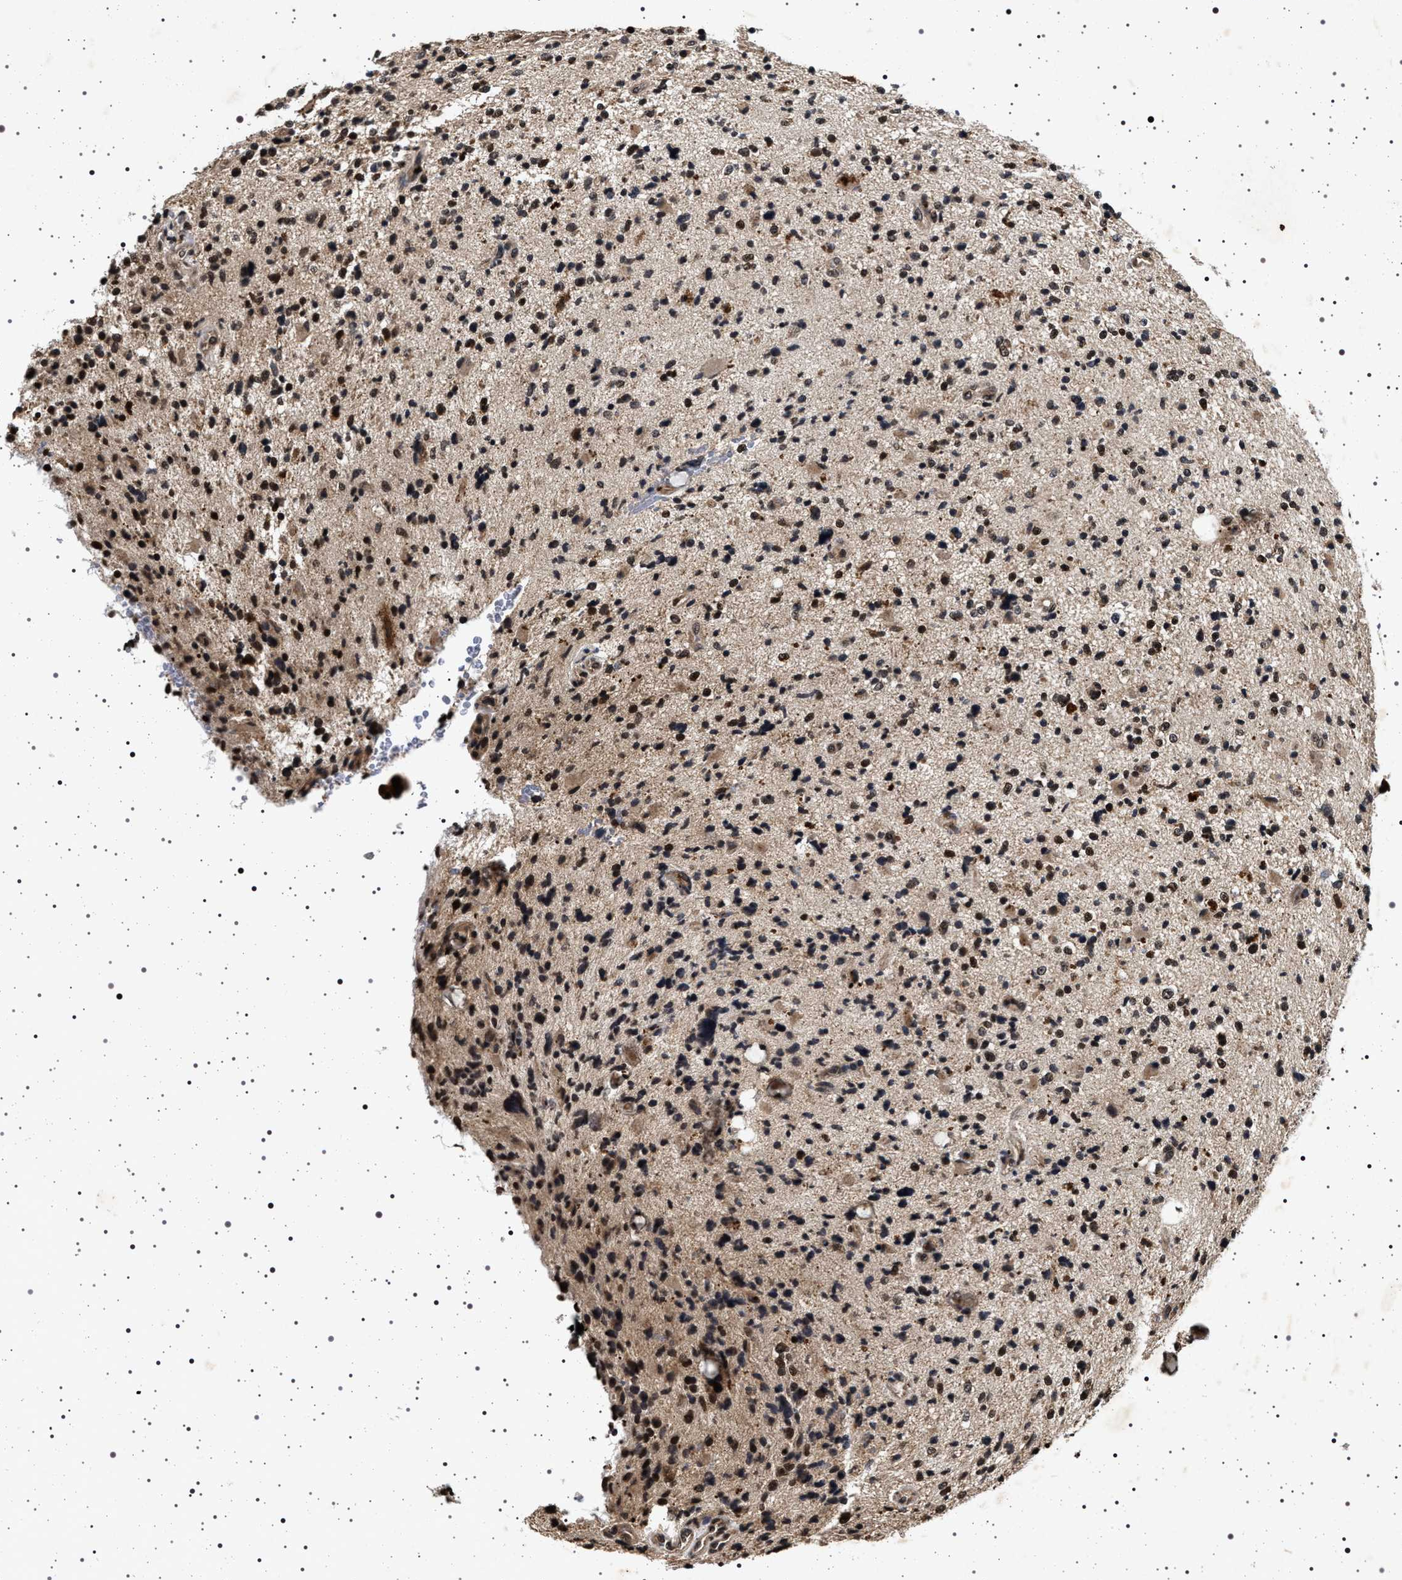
{"staining": {"intensity": "moderate", "quantity": ">75%", "location": "nuclear"}, "tissue": "glioma", "cell_type": "Tumor cells", "image_type": "cancer", "snomed": [{"axis": "morphology", "description": "Glioma, malignant, High grade"}, {"axis": "topography", "description": "Brain"}], "caption": "This is a photomicrograph of IHC staining of glioma, which shows moderate positivity in the nuclear of tumor cells.", "gene": "CDKN1B", "patient": {"sex": "male", "age": 48}}